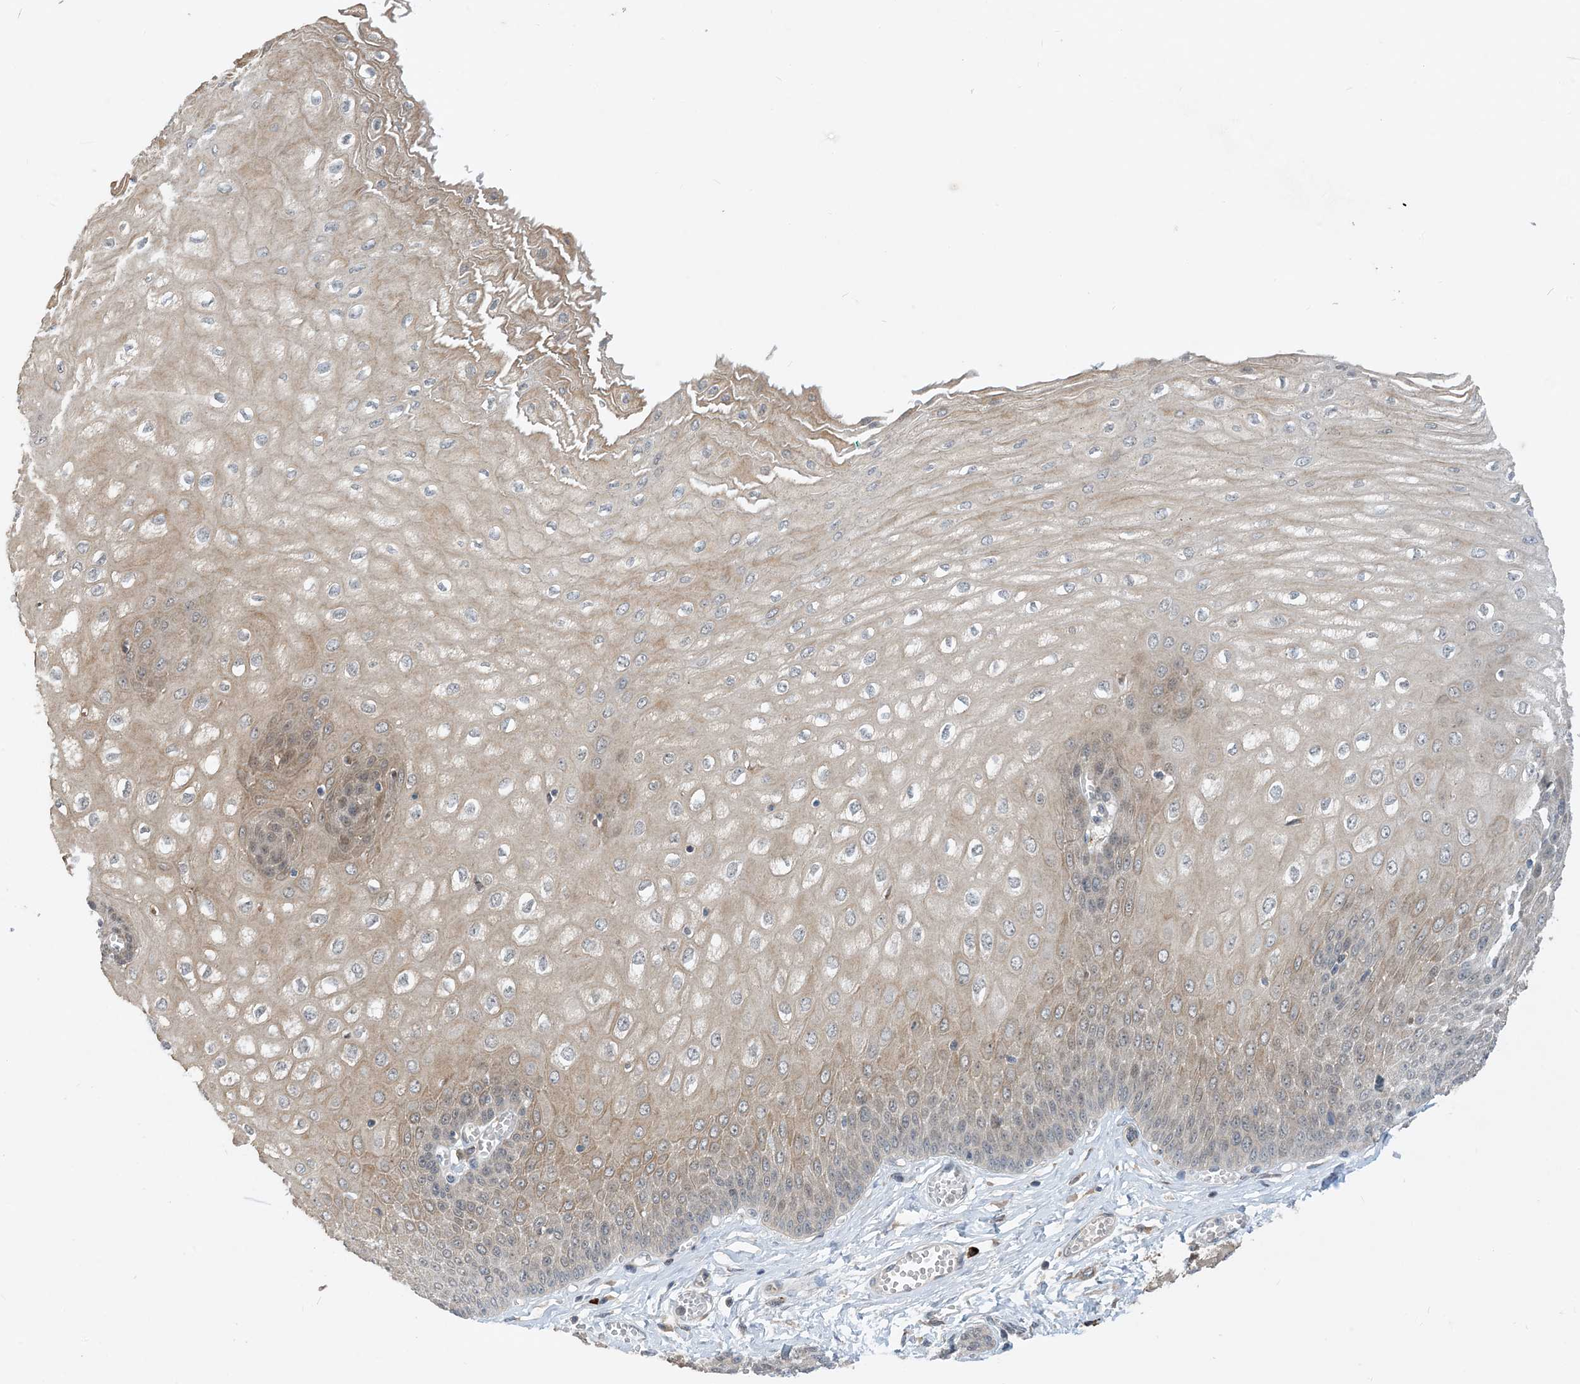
{"staining": {"intensity": "moderate", "quantity": "25%-75%", "location": "cytoplasmic/membranous"}, "tissue": "esophagus", "cell_type": "Squamous epithelial cells", "image_type": "normal", "snomed": [{"axis": "morphology", "description": "Normal tissue, NOS"}, {"axis": "topography", "description": "Esophagus"}], "caption": "IHC of benign esophagus displays medium levels of moderate cytoplasmic/membranous expression in approximately 25%-75% of squamous epithelial cells.", "gene": "PHOSPHO2", "patient": {"sex": "male", "age": 60}}